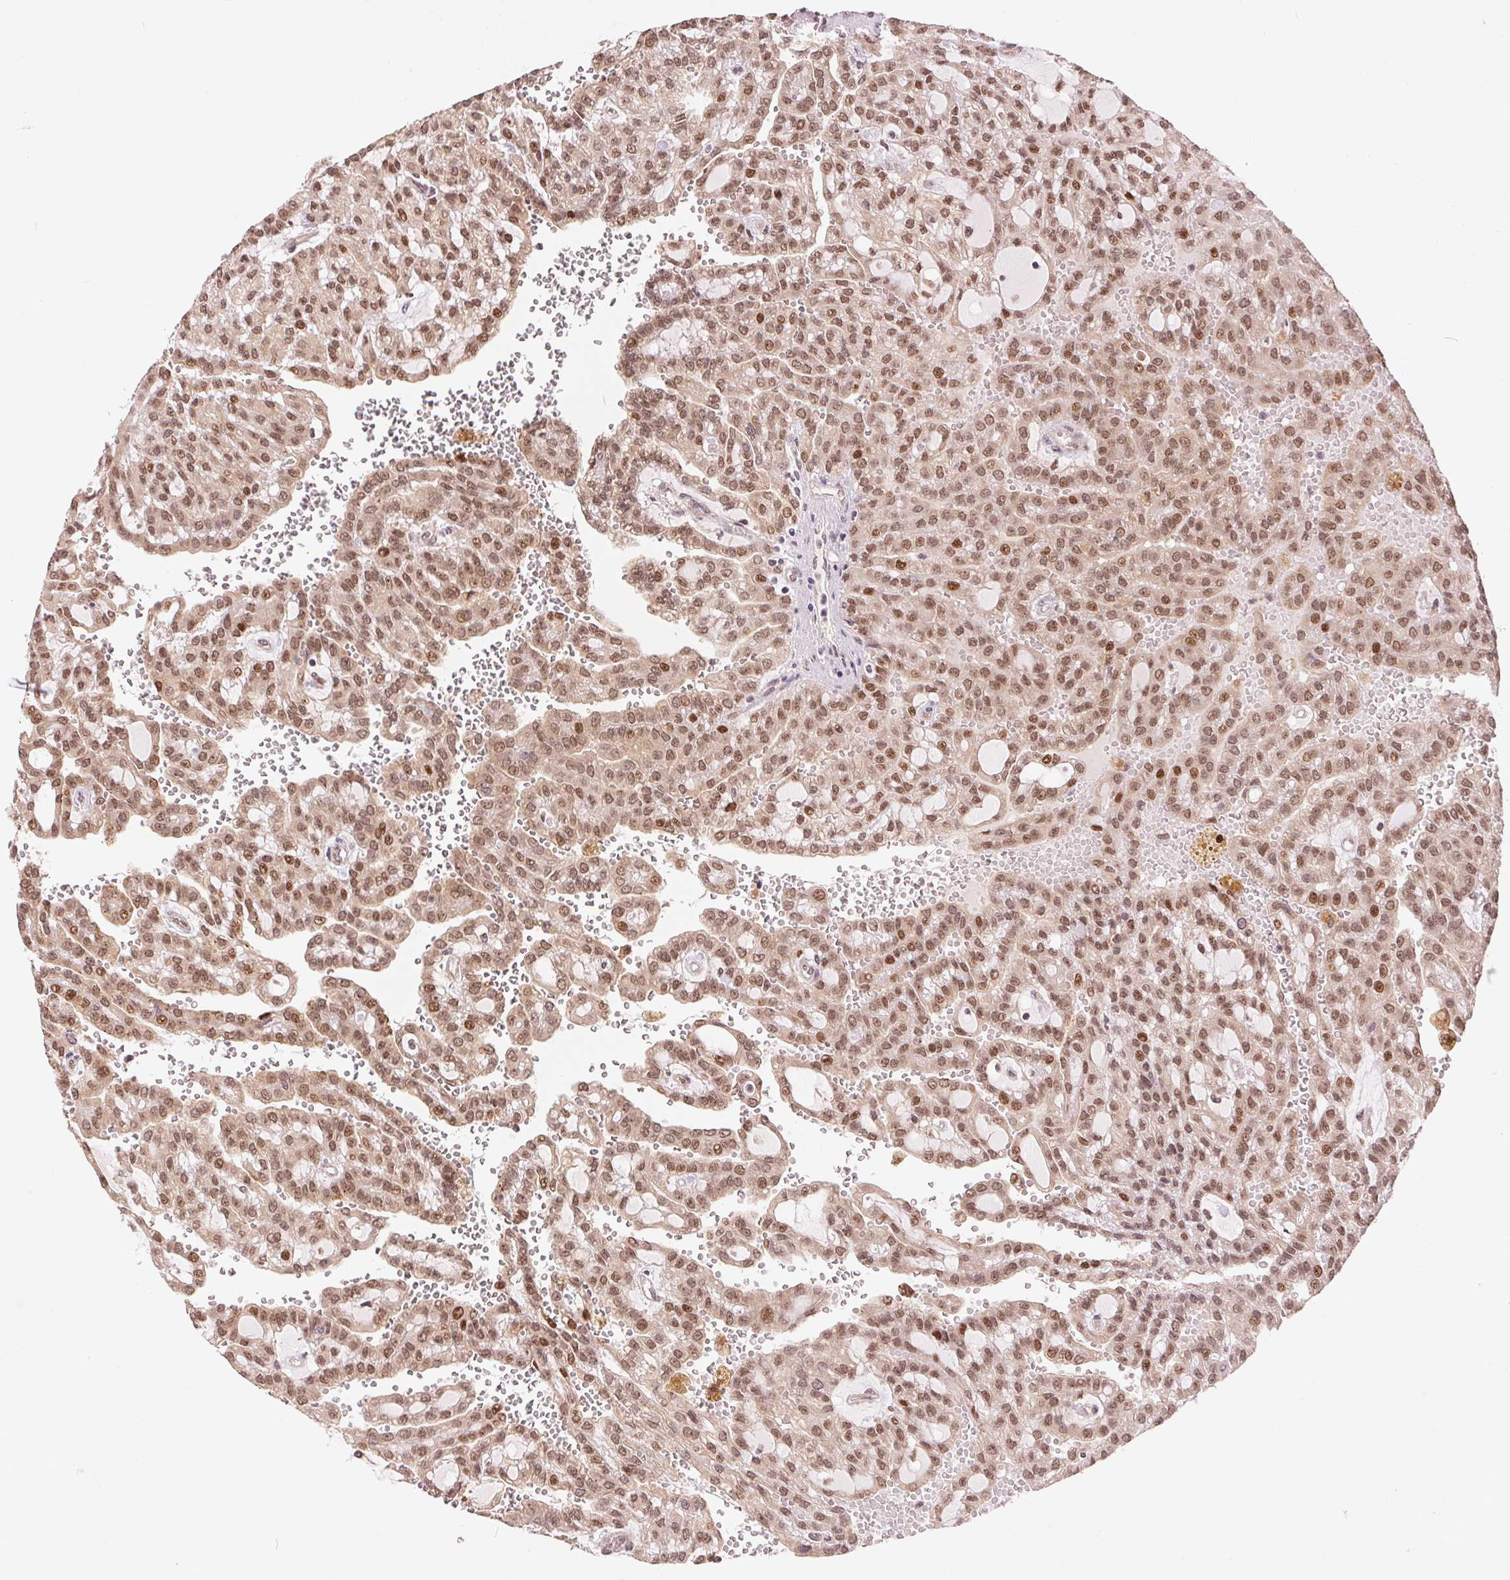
{"staining": {"intensity": "moderate", "quantity": ">75%", "location": "cytoplasmic/membranous,nuclear"}, "tissue": "renal cancer", "cell_type": "Tumor cells", "image_type": "cancer", "snomed": [{"axis": "morphology", "description": "Adenocarcinoma, NOS"}, {"axis": "topography", "description": "Kidney"}], "caption": "Brown immunohistochemical staining in renal cancer demonstrates moderate cytoplasmic/membranous and nuclear expression in approximately >75% of tumor cells. The staining was performed using DAB, with brown indicating positive protein expression. Nuclei are stained blue with hematoxylin.", "gene": "ERI3", "patient": {"sex": "male", "age": 63}}